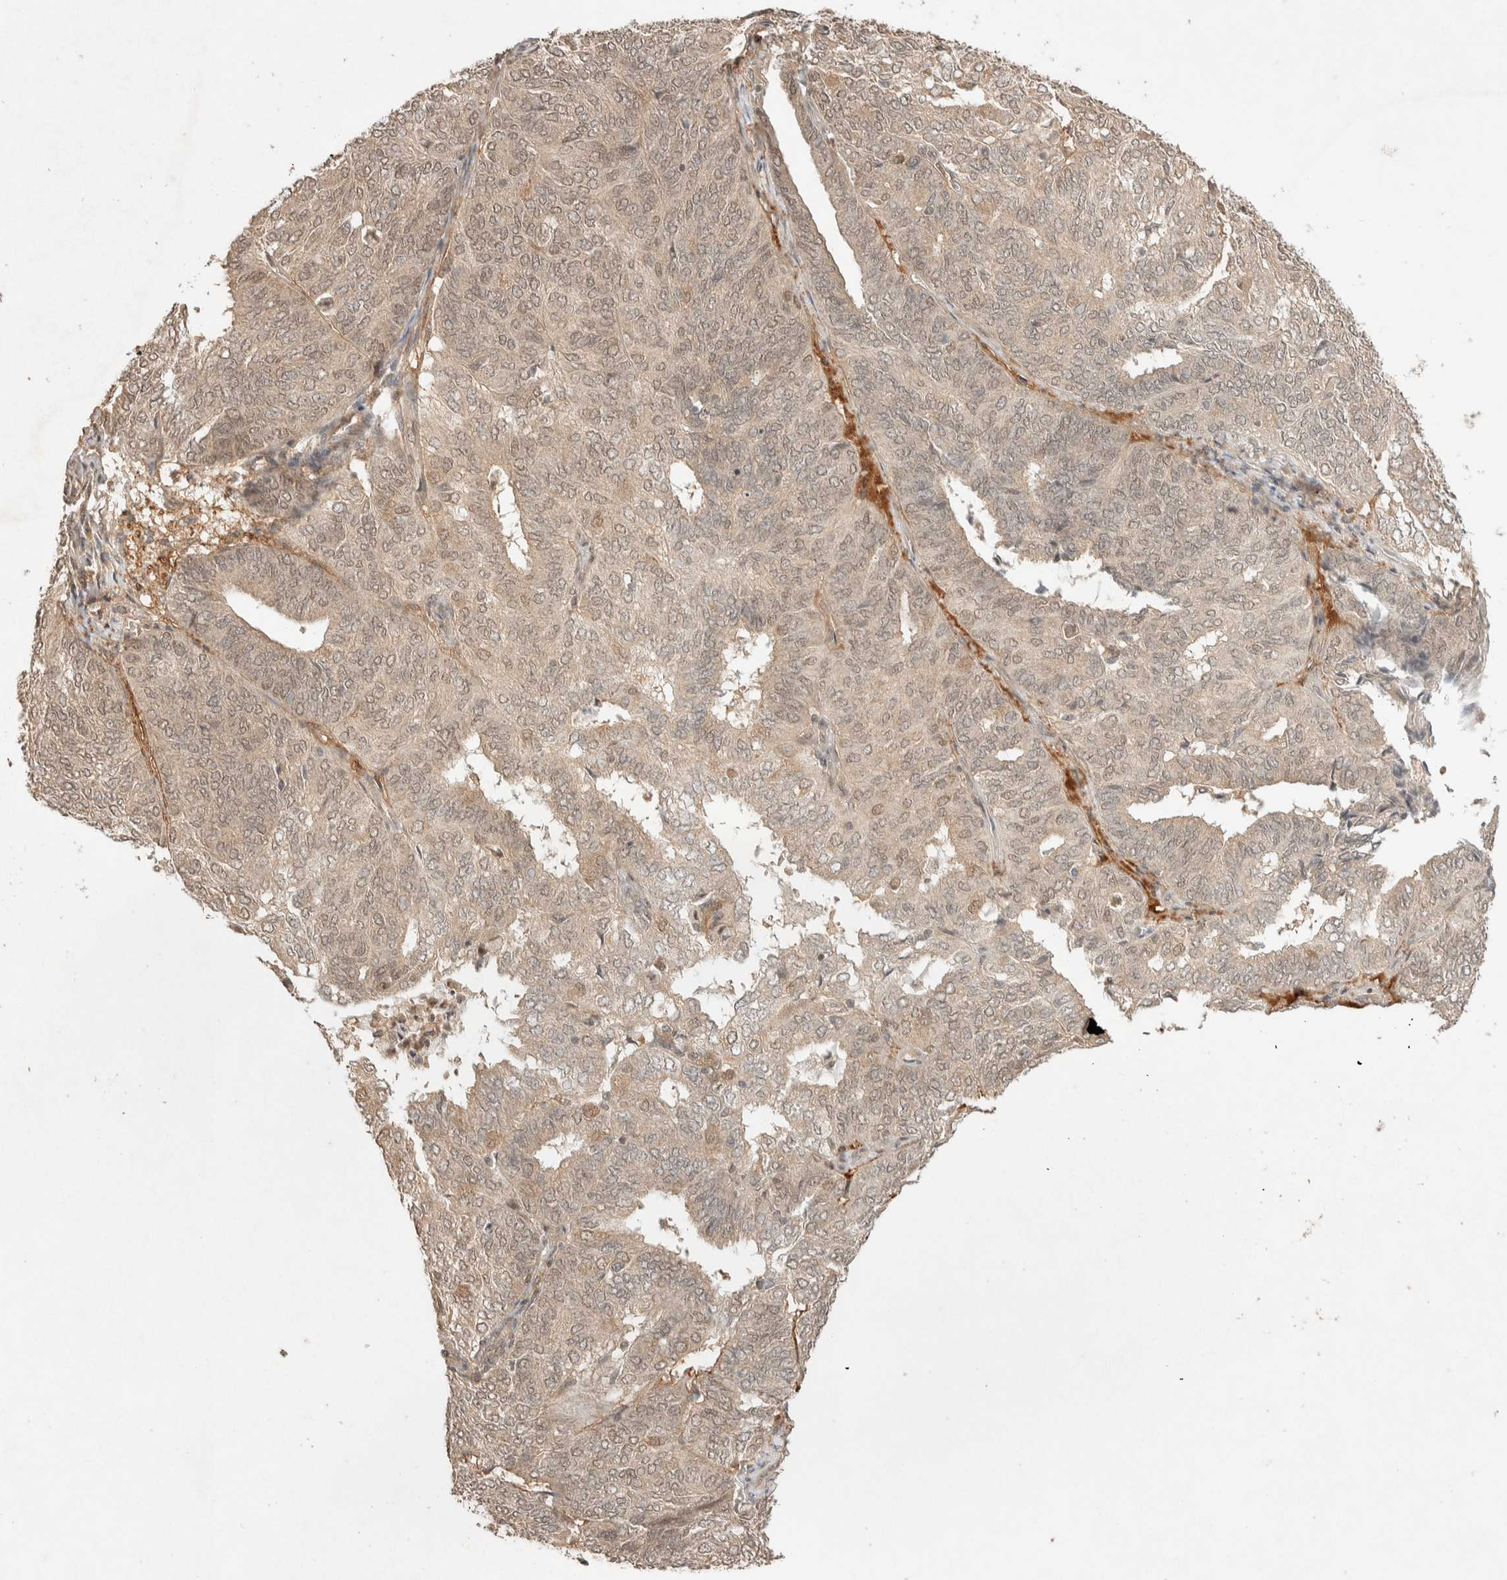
{"staining": {"intensity": "weak", "quantity": ">75%", "location": "cytoplasmic/membranous,nuclear"}, "tissue": "endometrial cancer", "cell_type": "Tumor cells", "image_type": "cancer", "snomed": [{"axis": "morphology", "description": "Adenocarcinoma, NOS"}, {"axis": "topography", "description": "Uterus"}], "caption": "The photomicrograph displays staining of endometrial cancer (adenocarcinoma), revealing weak cytoplasmic/membranous and nuclear protein positivity (brown color) within tumor cells.", "gene": "THRA", "patient": {"sex": "female", "age": 60}}